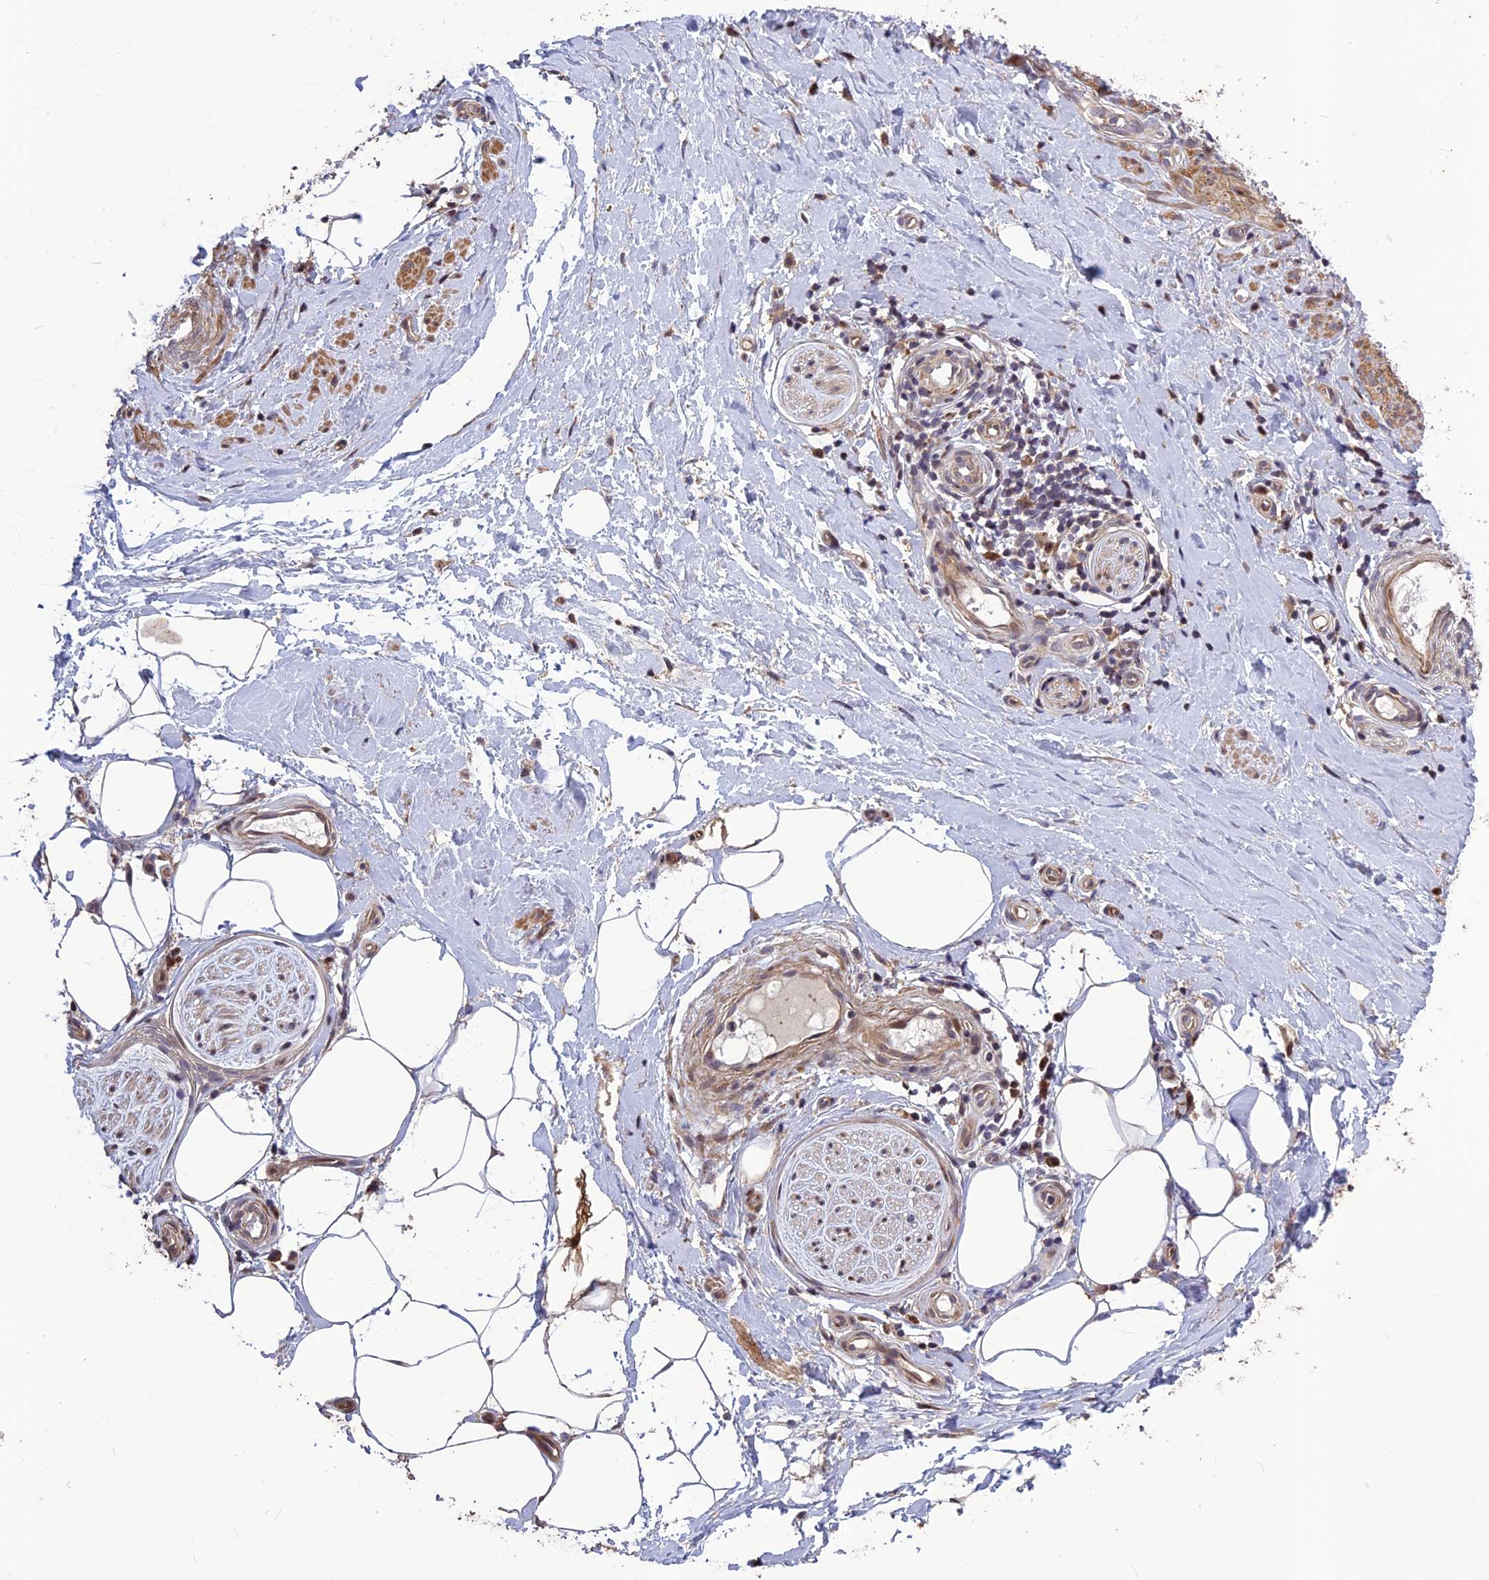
{"staining": {"intensity": "negative", "quantity": "none", "location": "none"}, "tissue": "adipose tissue", "cell_type": "Adipocytes", "image_type": "normal", "snomed": [{"axis": "morphology", "description": "Normal tissue, NOS"}, {"axis": "topography", "description": "Soft tissue"}, {"axis": "topography", "description": "Adipose tissue"}, {"axis": "topography", "description": "Vascular tissue"}, {"axis": "topography", "description": "Peripheral nerve tissue"}], "caption": "Protein analysis of unremarkable adipose tissue demonstrates no significant staining in adipocytes. (DAB IHC, high magnification).", "gene": "SPG21", "patient": {"sex": "male", "age": 74}}